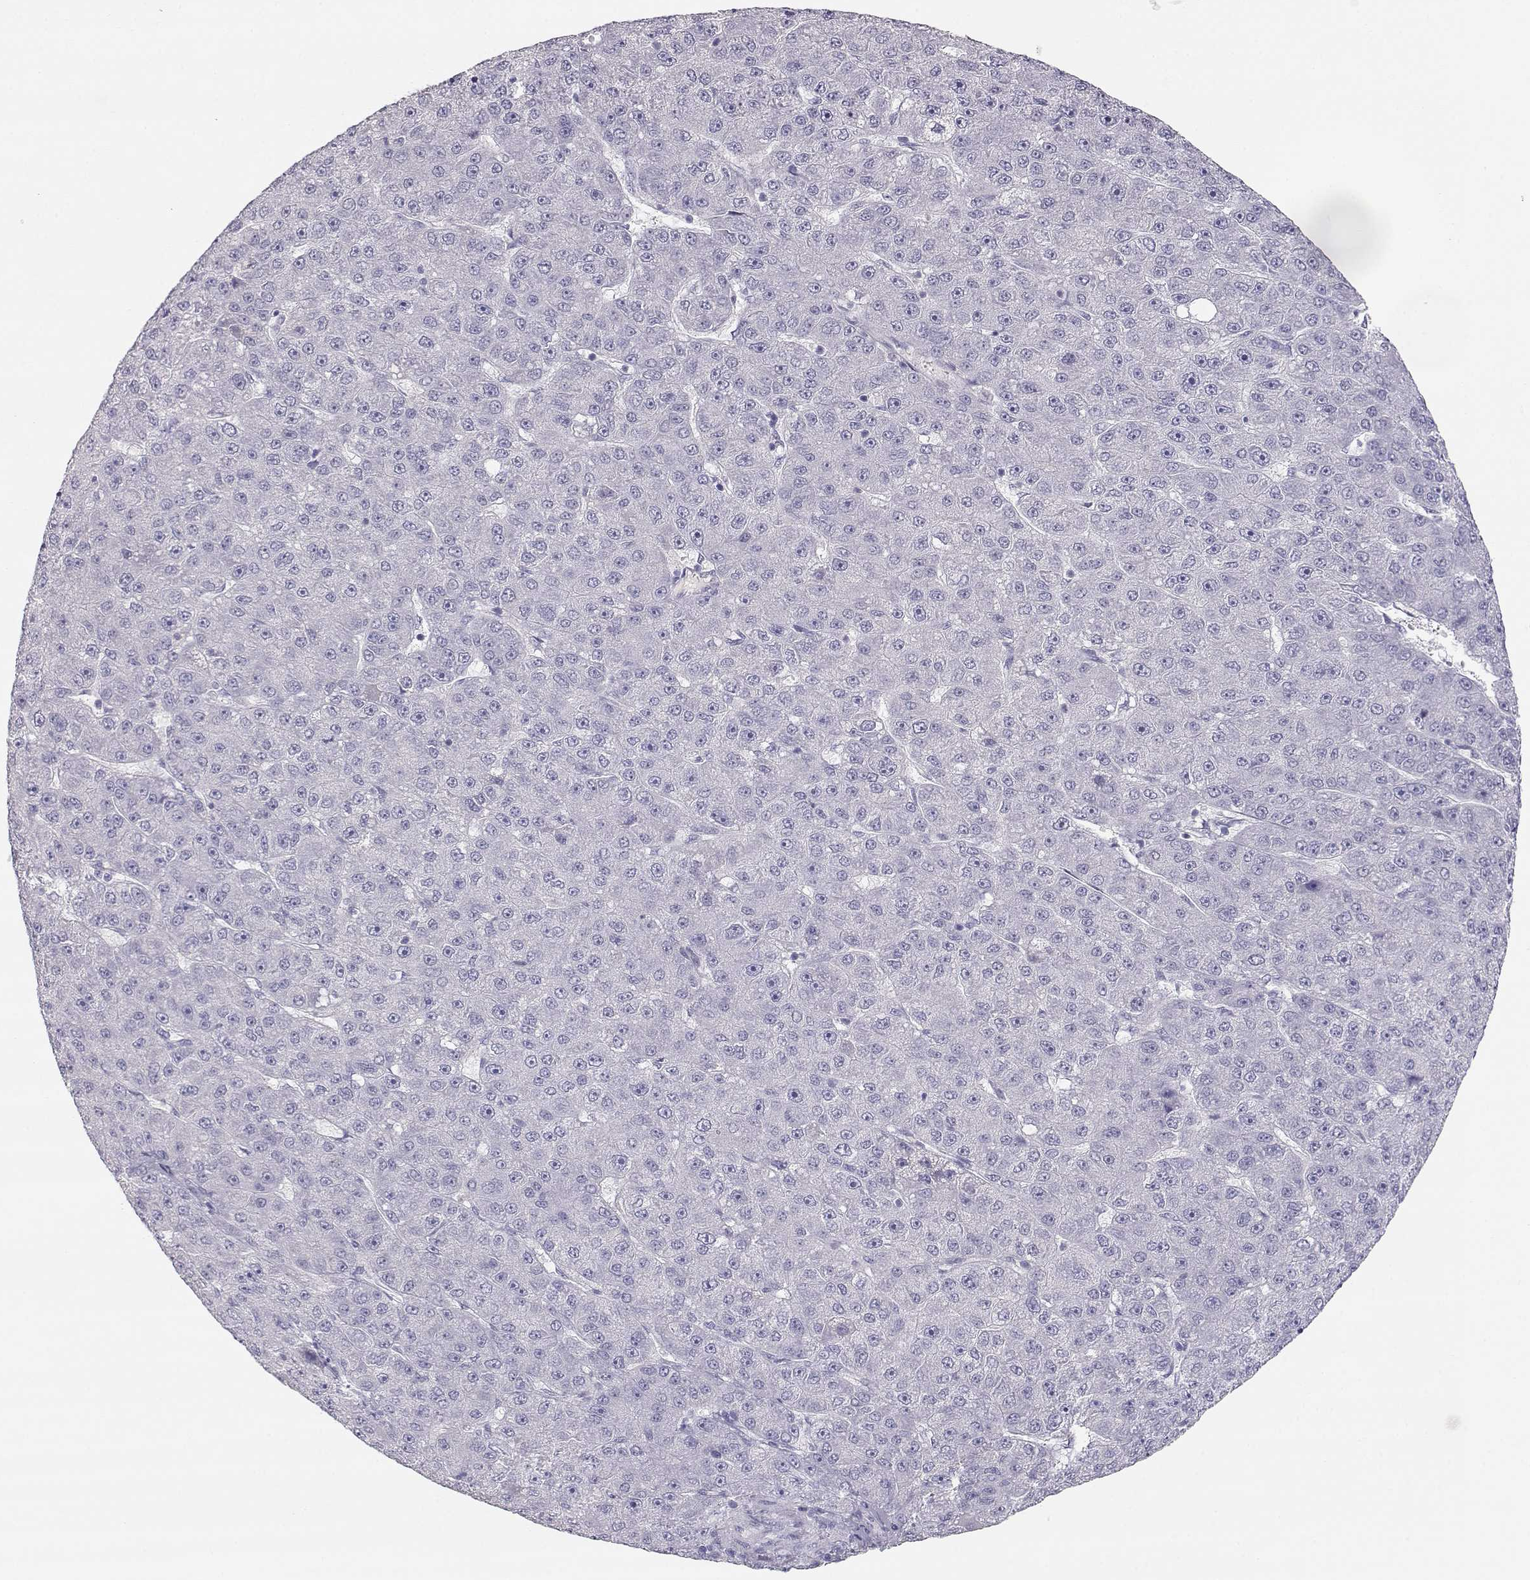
{"staining": {"intensity": "negative", "quantity": "none", "location": "none"}, "tissue": "liver cancer", "cell_type": "Tumor cells", "image_type": "cancer", "snomed": [{"axis": "morphology", "description": "Carcinoma, Hepatocellular, NOS"}, {"axis": "topography", "description": "Liver"}], "caption": "High power microscopy photomicrograph of an IHC image of liver hepatocellular carcinoma, revealing no significant staining in tumor cells.", "gene": "SLCO6A1", "patient": {"sex": "male", "age": 67}}